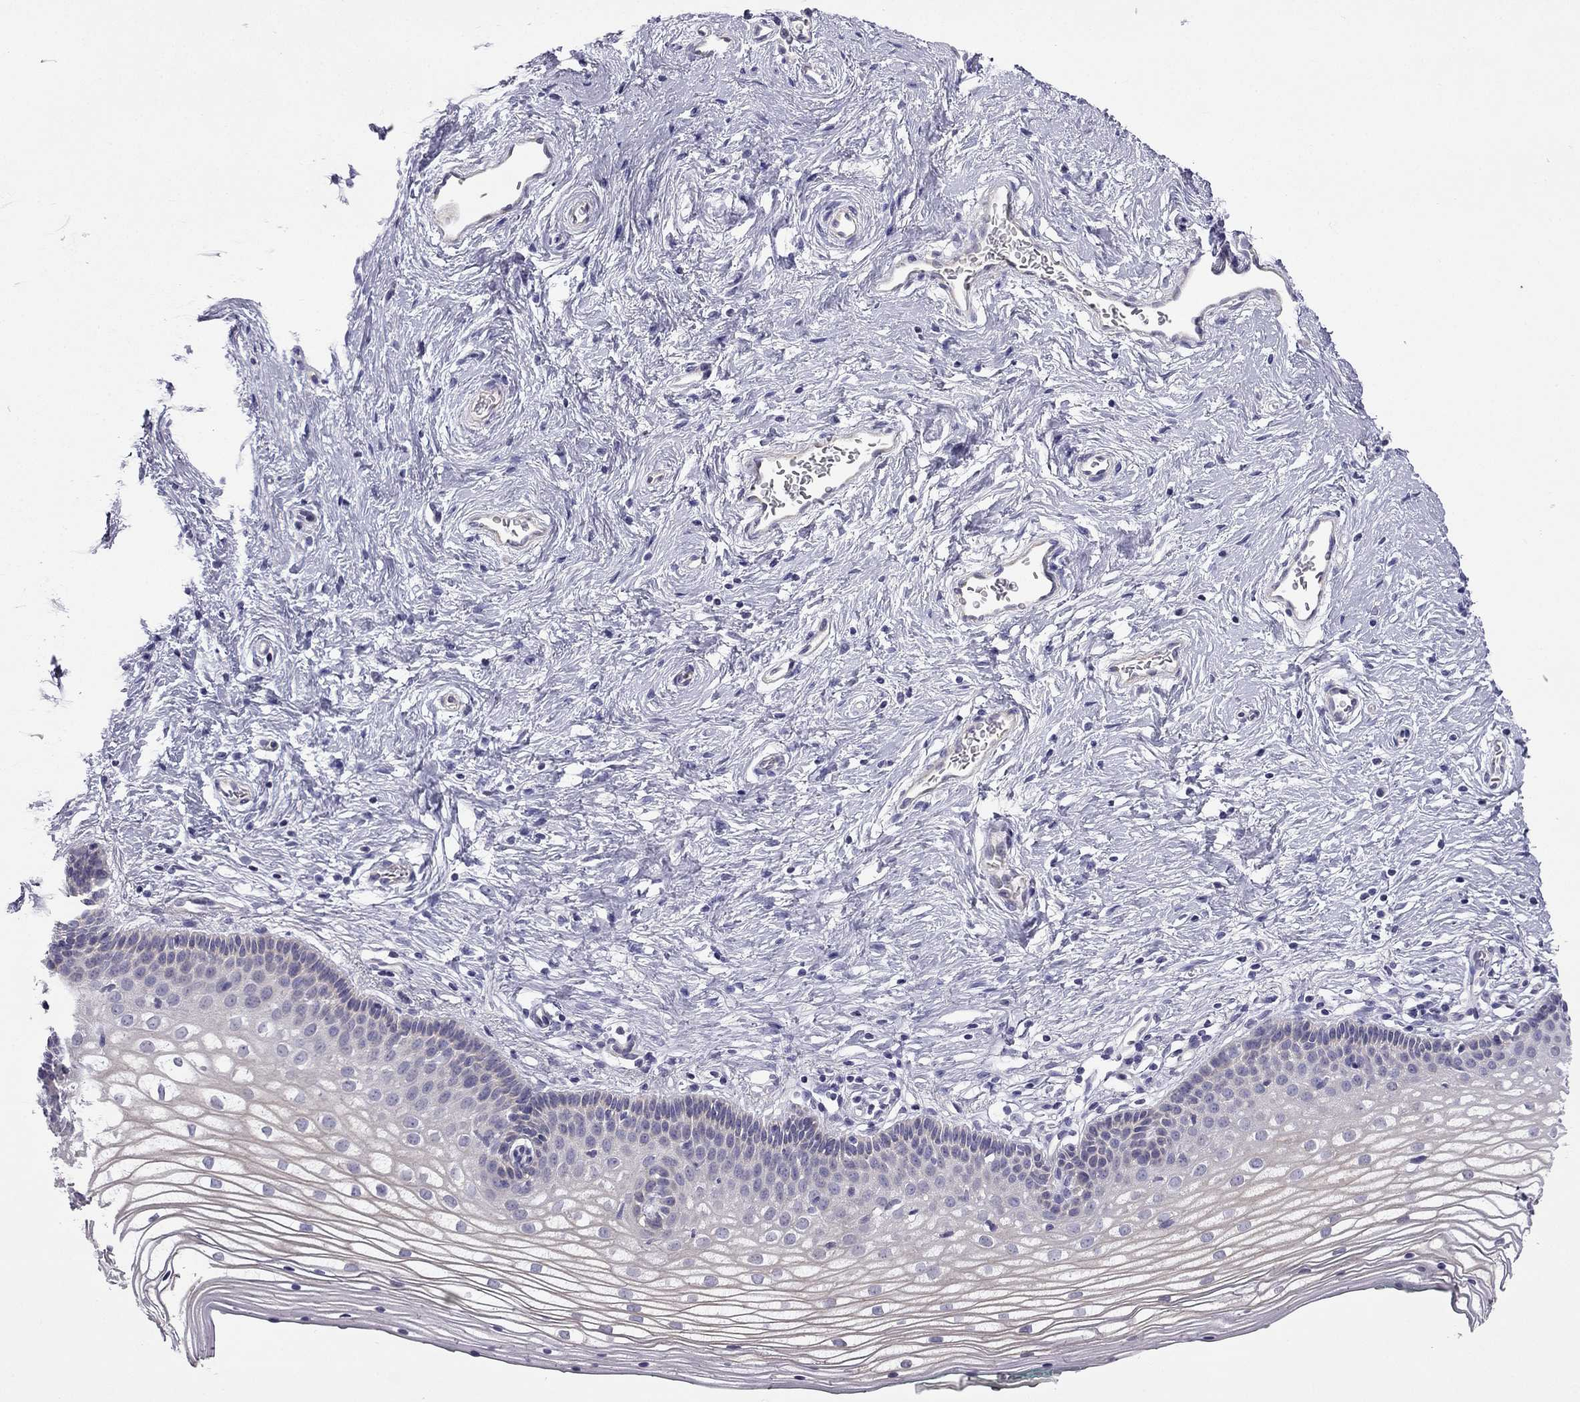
{"staining": {"intensity": "negative", "quantity": "none", "location": "none"}, "tissue": "vagina", "cell_type": "Squamous epithelial cells", "image_type": "normal", "snomed": [{"axis": "morphology", "description": "Normal tissue, NOS"}, {"axis": "topography", "description": "Vagina"}], "caption": "Squamous epithelial cells show no significant expression in unremarkable vagina. (Brightfield microscopy of DAB immunohistochemistry at high magnification).", "gene": "GJA8", "patient": {"sex": "female", "age": 36}}